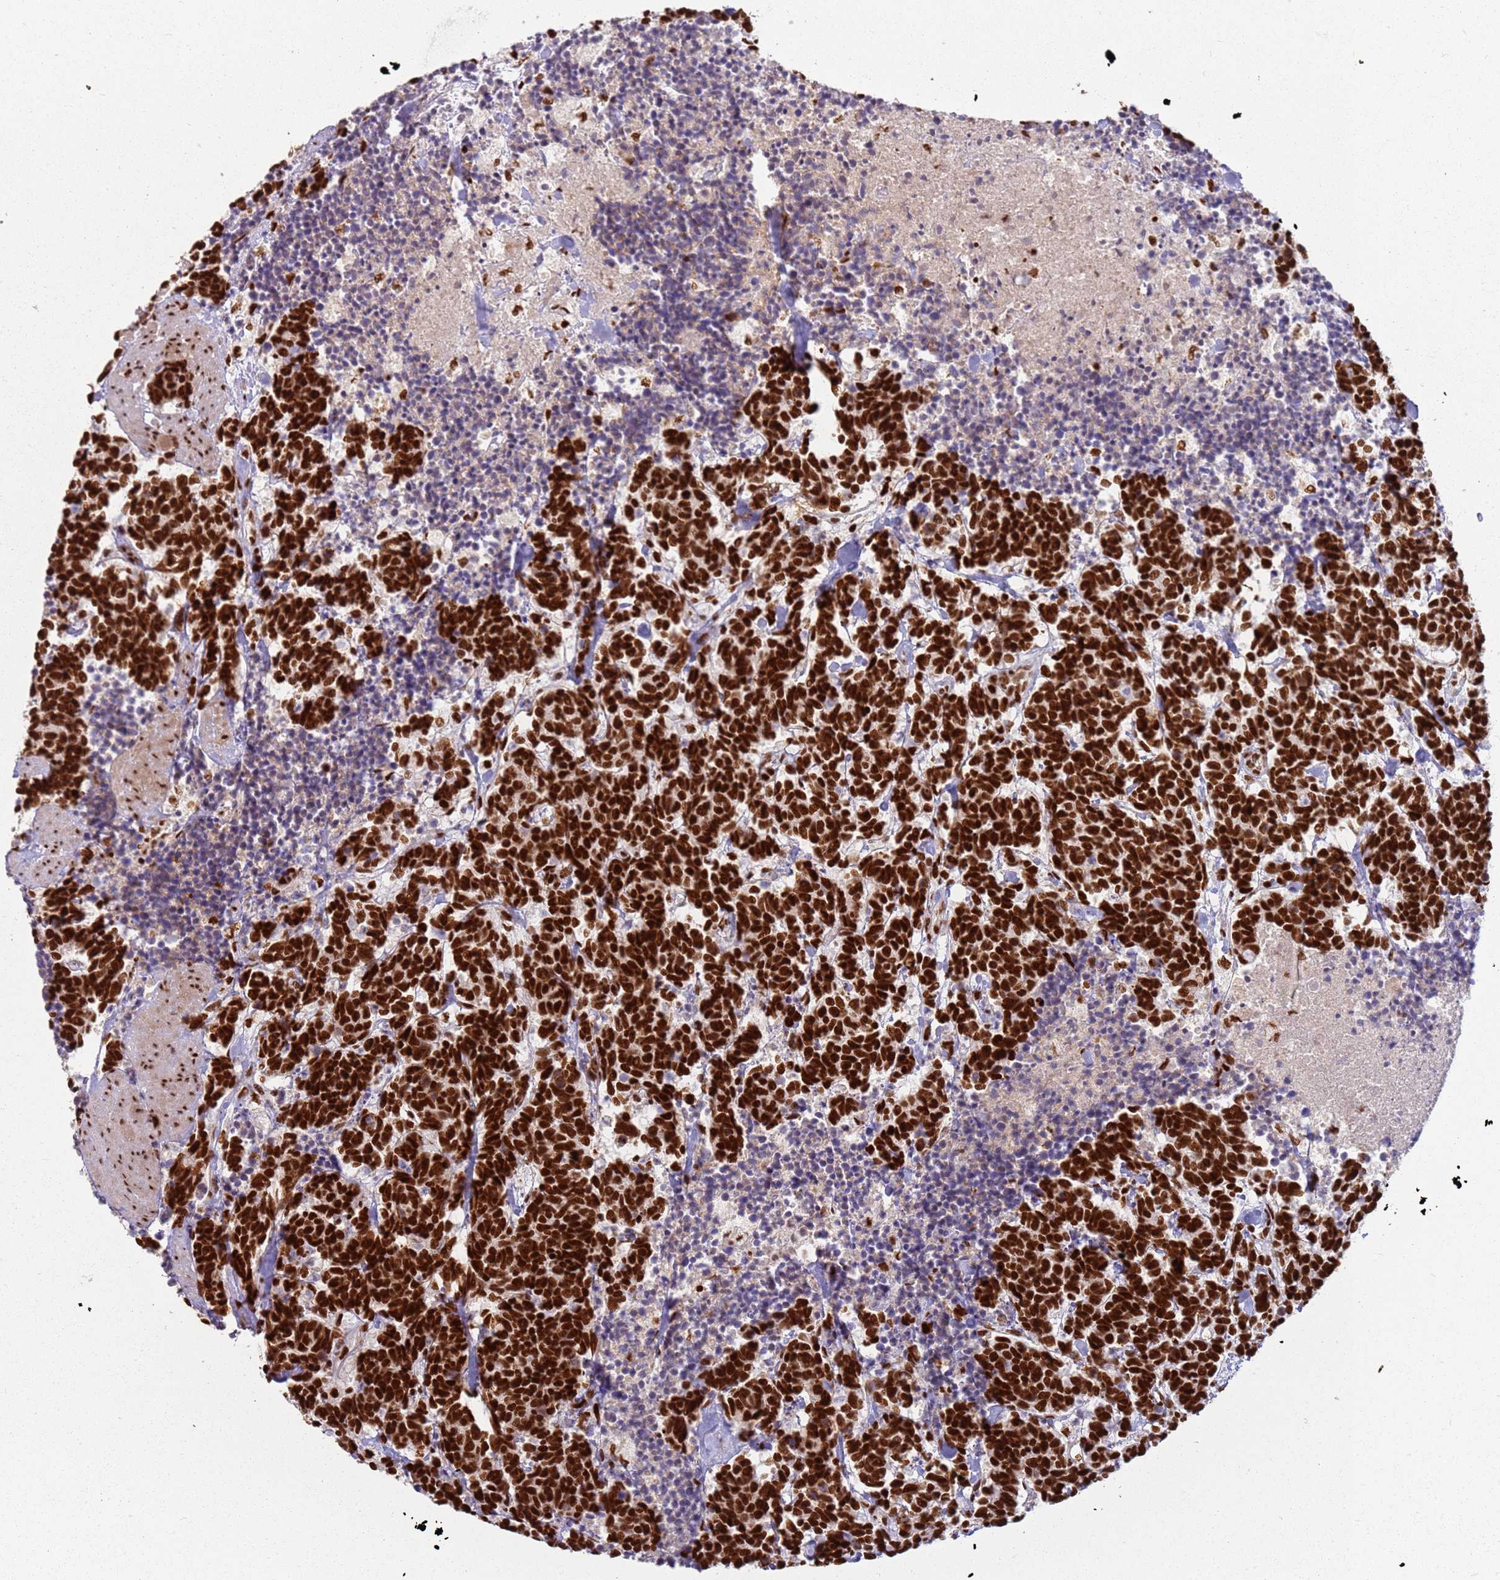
{"staining": {"intensity": "strong", "quantity": ">75%", "location": "nuclear"}, "tissue": "carcinoid", "cell_type": "Tumor cells", "image_type": "cancer", "snomed": [{"axis": "morphology", "description": "Carcinoma, NOS"}, {"axis": "morphology", "description": "Carcinoid, malignant, NOS"}, {"axis": "topography", "description": "Prostate"}], "caption": "The immunohistochemical stain shows strong nuclear staining in tumor cells of carcinoma tissue.", "gene": "TENT4A", "patient": {"sex": "male", "age": 57}}